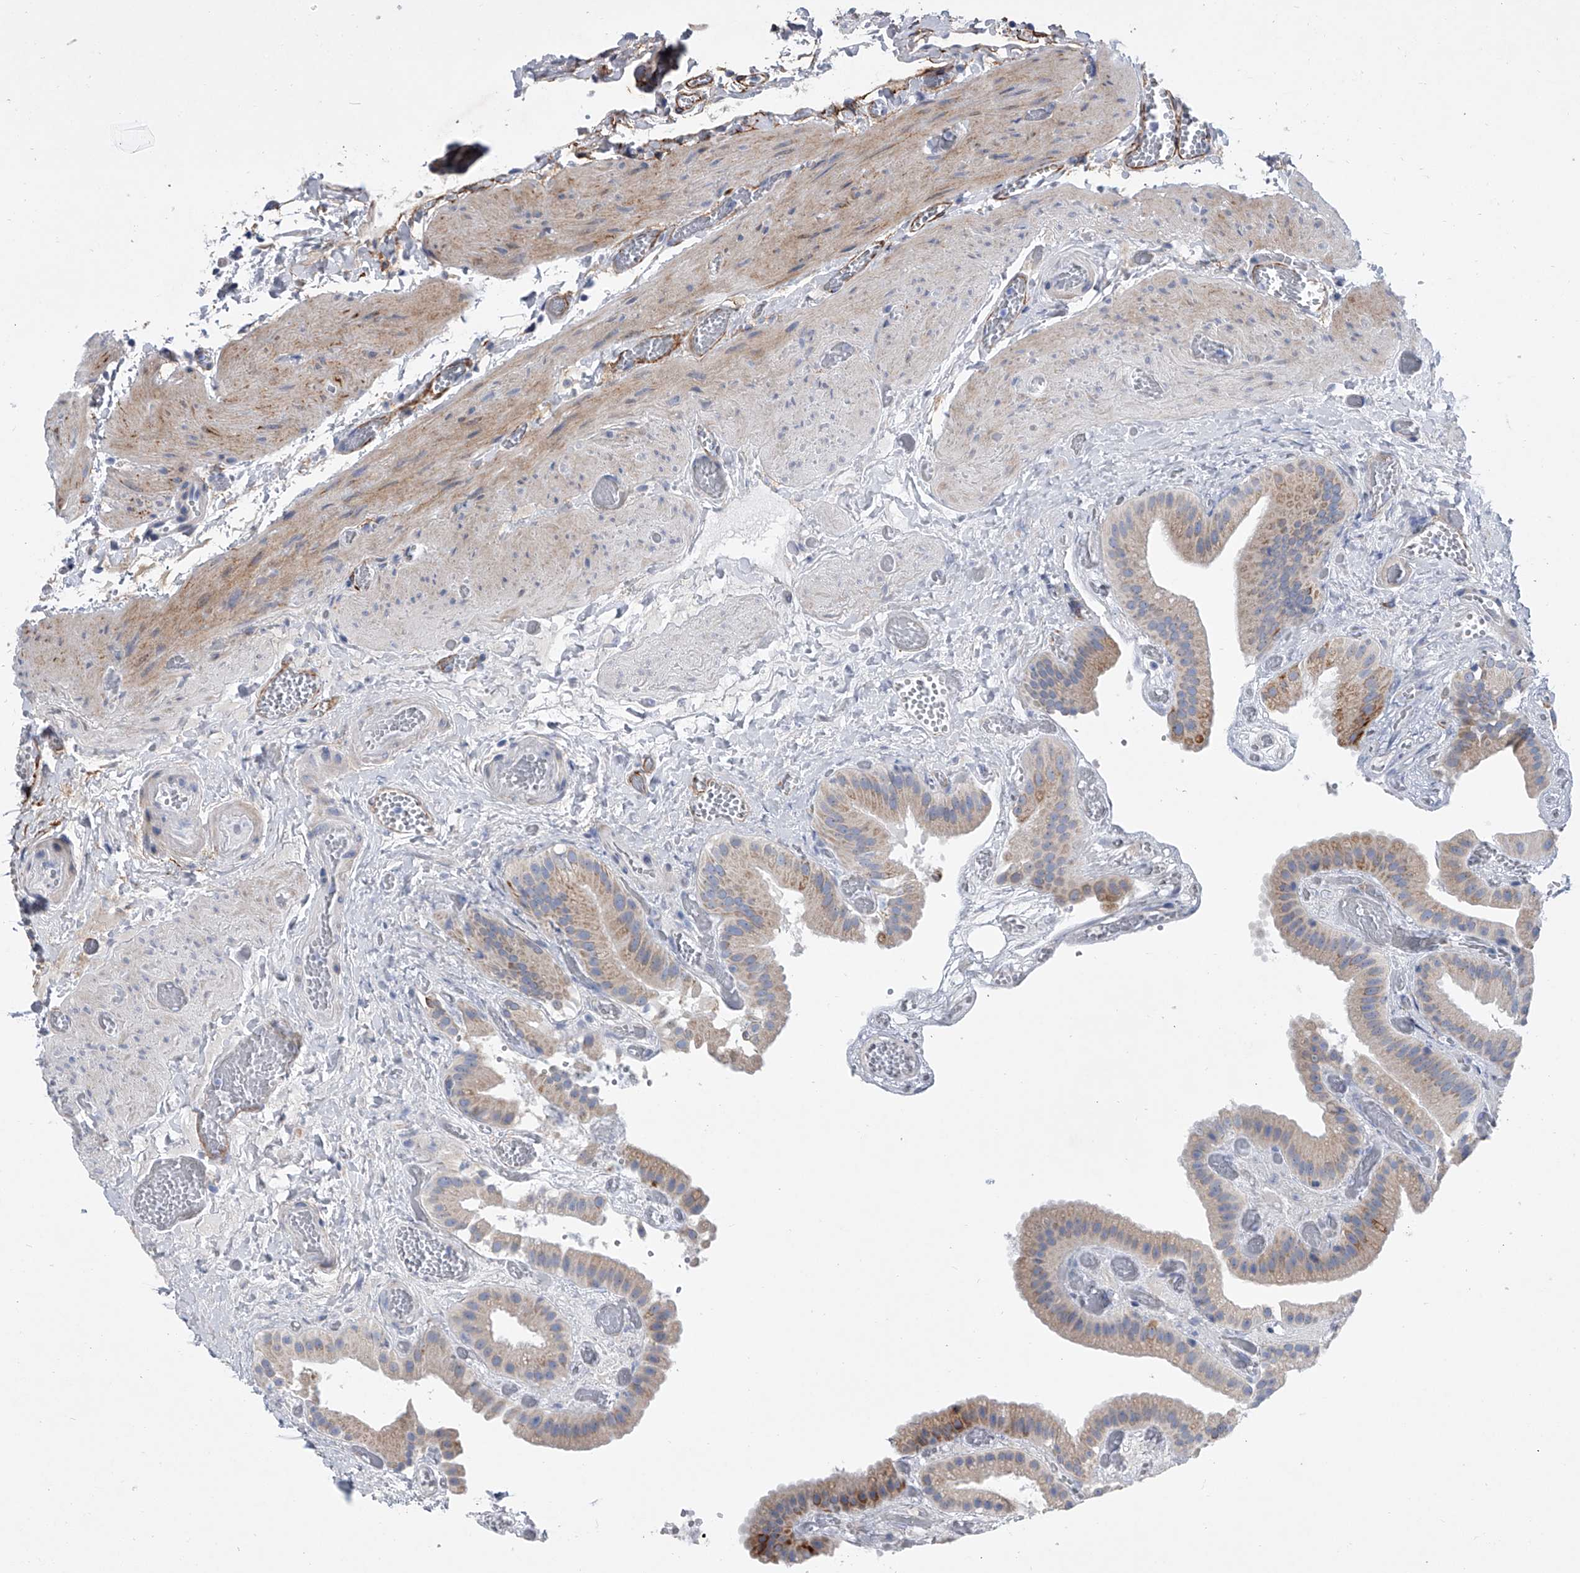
{"staining": {"intensity": "moderate", "quantity": "<25%", "location": "cytoplasmic/membranous"}, "tissue": "gallbladder", "cell_type": "Glandular cells", "image_type": "normal", "snomed": [{"axis": "morphology", "description": "Normal tissue, NOS"}, {"axis": "topography", "description": "Gallbladder"}], "caption": "Immunohistochemical staining of normal human gallbladder demonstrates moderate cytoplasmic/membranous protein expression in approximately <25% of glandular cells.", "gene": "ALG14", "patient": {"sex": "female", "age": 64}}